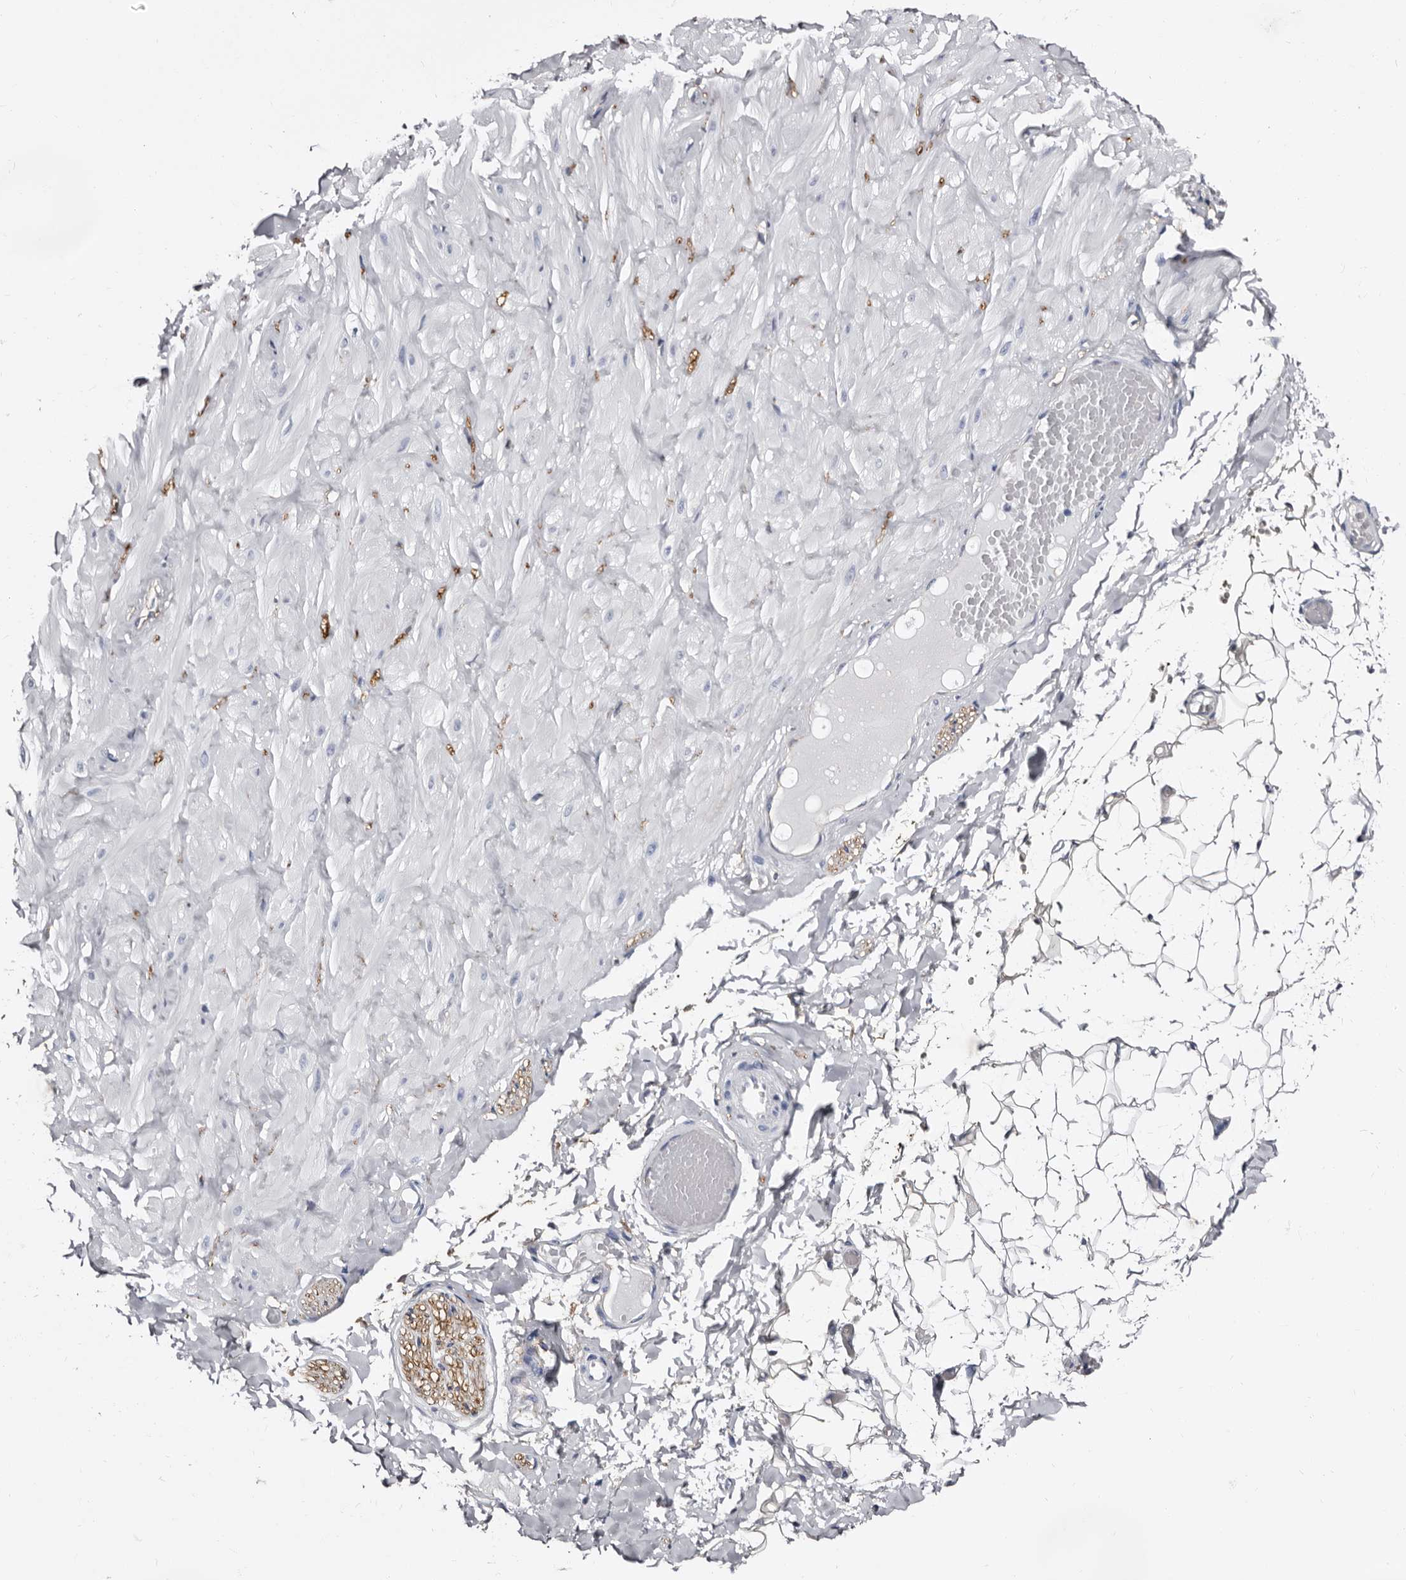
{"staining": {"intensity": "negative", "quantity": "none", "location": "none"}, "tissue": "adipose tissue", "cell_type": "Adipocytes", "image_type": "normal", "snomed": [{"axis": "morphology", "description": "Normal tissue, NOS"}, {"axis": "topography", "description": "Adipose tissue"}, {"axis": "topography", "description": "Vascular tissue"}, {"axis": "topography", "description": "Peripheral nerve tissue"}], "caption": "A high-resolution micrograph shows immunohistochemistry staining of unremarkable adipose tissue, which displays no significant expression in adipocytes.", "gene": "EPB41L3", "patient": {"sex": "male", "age": 25}}